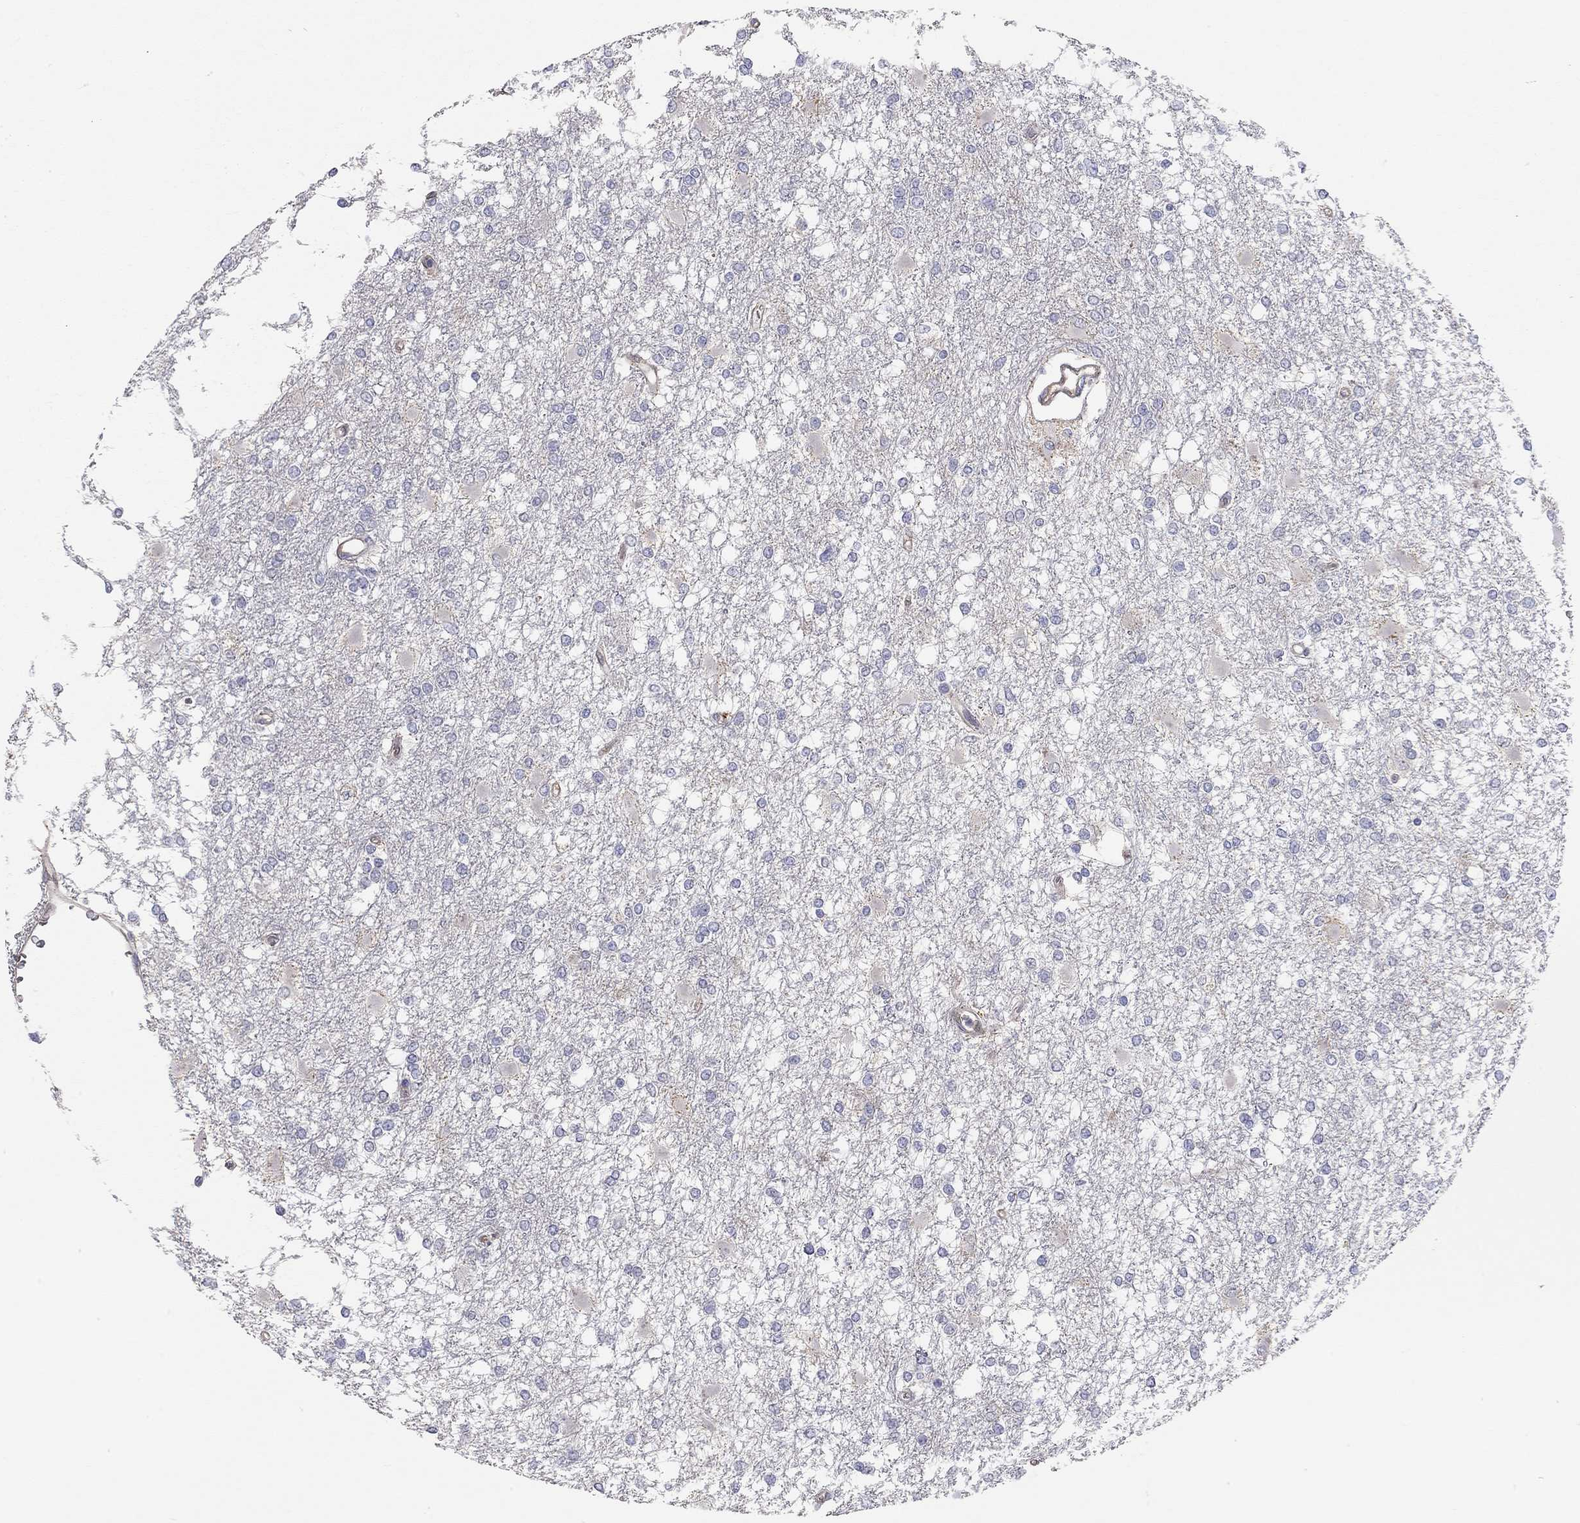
{"staining": {"intensity": "negative", "quantity": "none", "location": "none"}, "tissue": "glioma", "cell_type": "Tumor cells", "image_type": "cancer", "snomed": [{"axis": "morphology", "description": "Glioma, malignant, High grade"}, {"axis": "topography", "description": "Cerebral cortex"}], "caption": "High power microscopy photomicrograph of an immunohistochemistry histopathology image of glioma, revealing no significant expression in tumor cells.", "gene": "PAPSS2", "patient": {"sex": "male", "age": 79}}